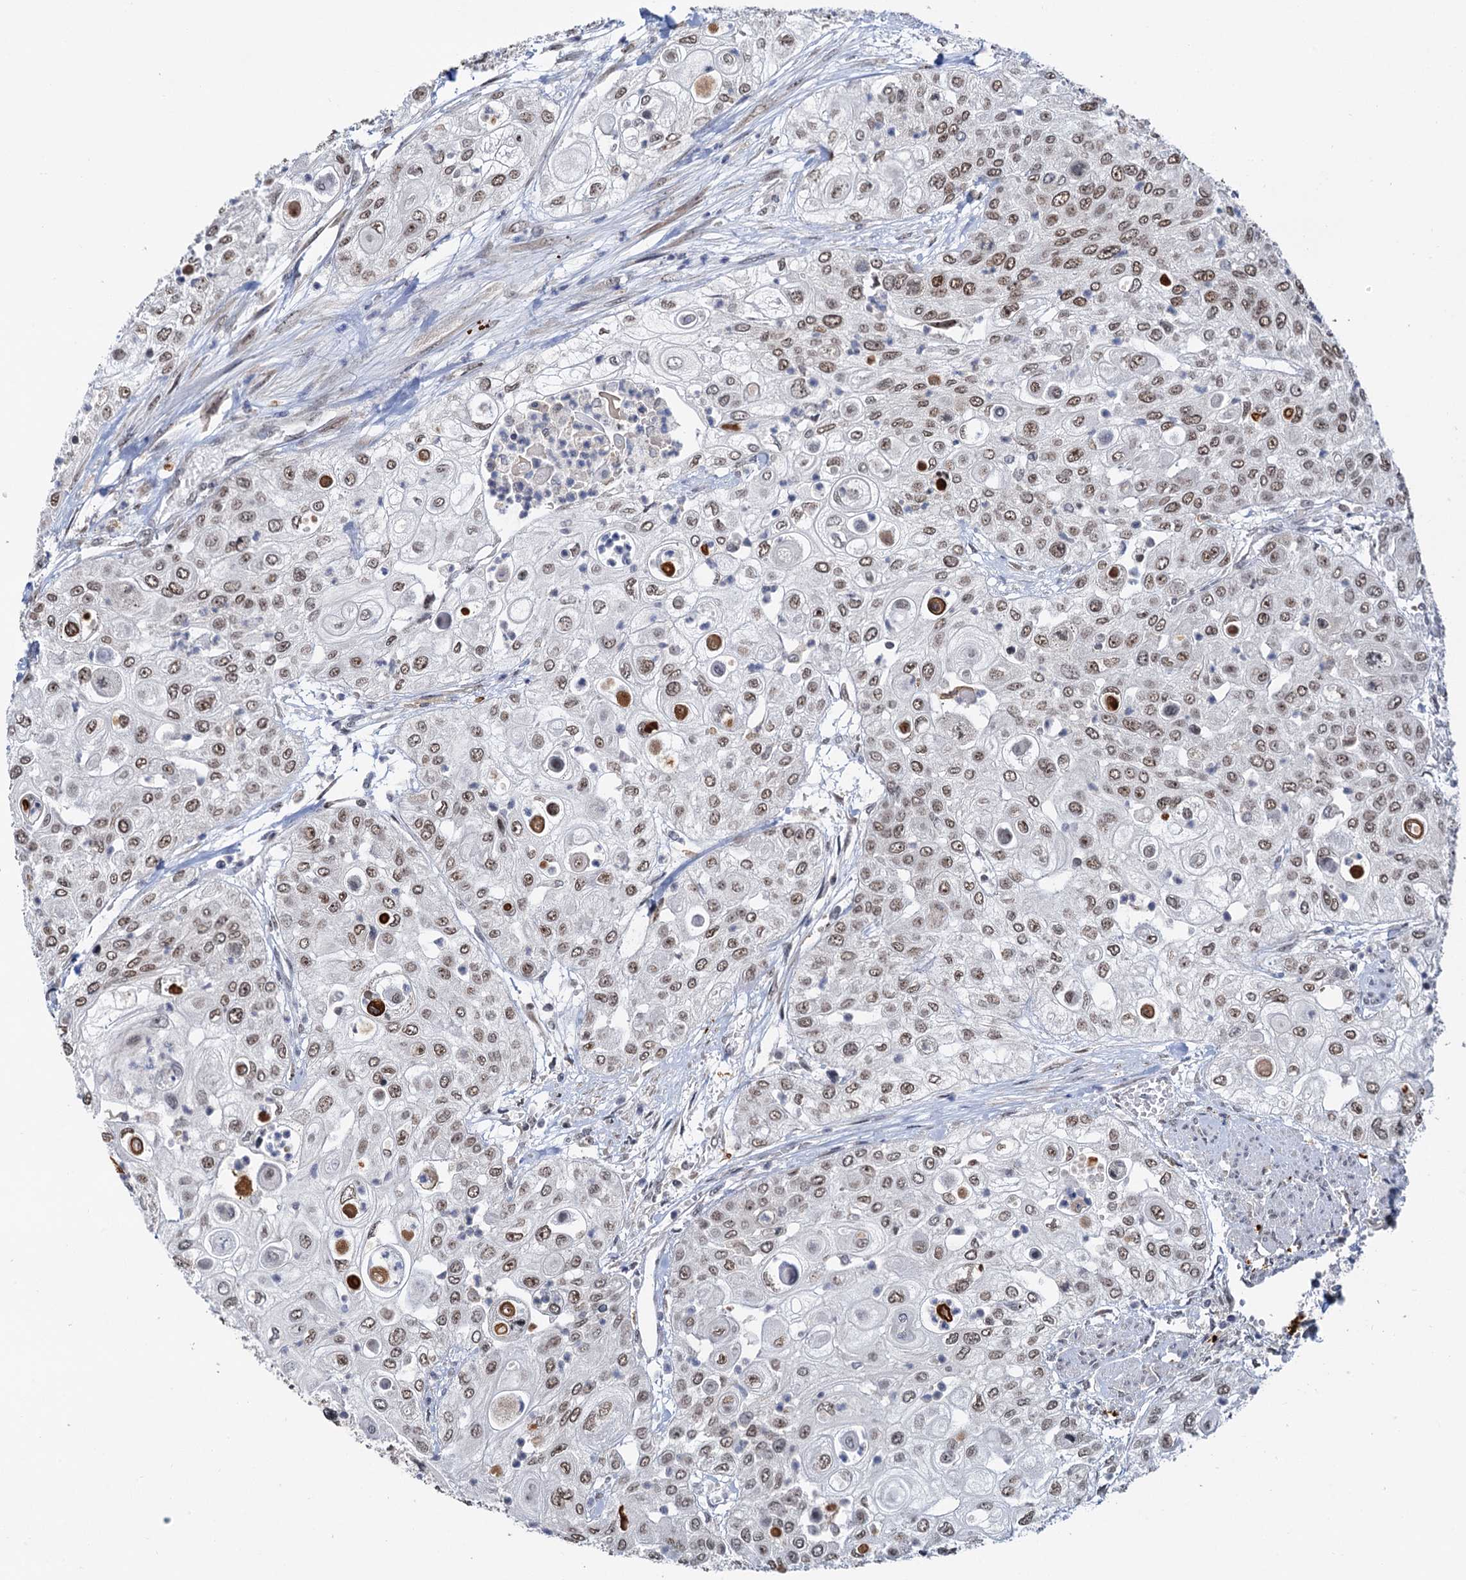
{"staining": {"intensity": "moderate", "quantity": ">75%", "location": "nuclear"}, "tissue": "urothelial cancer", "cell_type": "Tumor cells", "image_type": "cancer", "snomed": [{"axis": "morphology", "description": "Urothelial carcinoma, High grade"}, {"axis": "topography", "description": "Urinary bladder"}], "caption": "Urothelial cancer stained with a brown dye exhibits moderate nuclear positive positivity in about >75% of tumor cells.", "gene": "NAT10", "patient": {"sex": "female", "age": 79}}